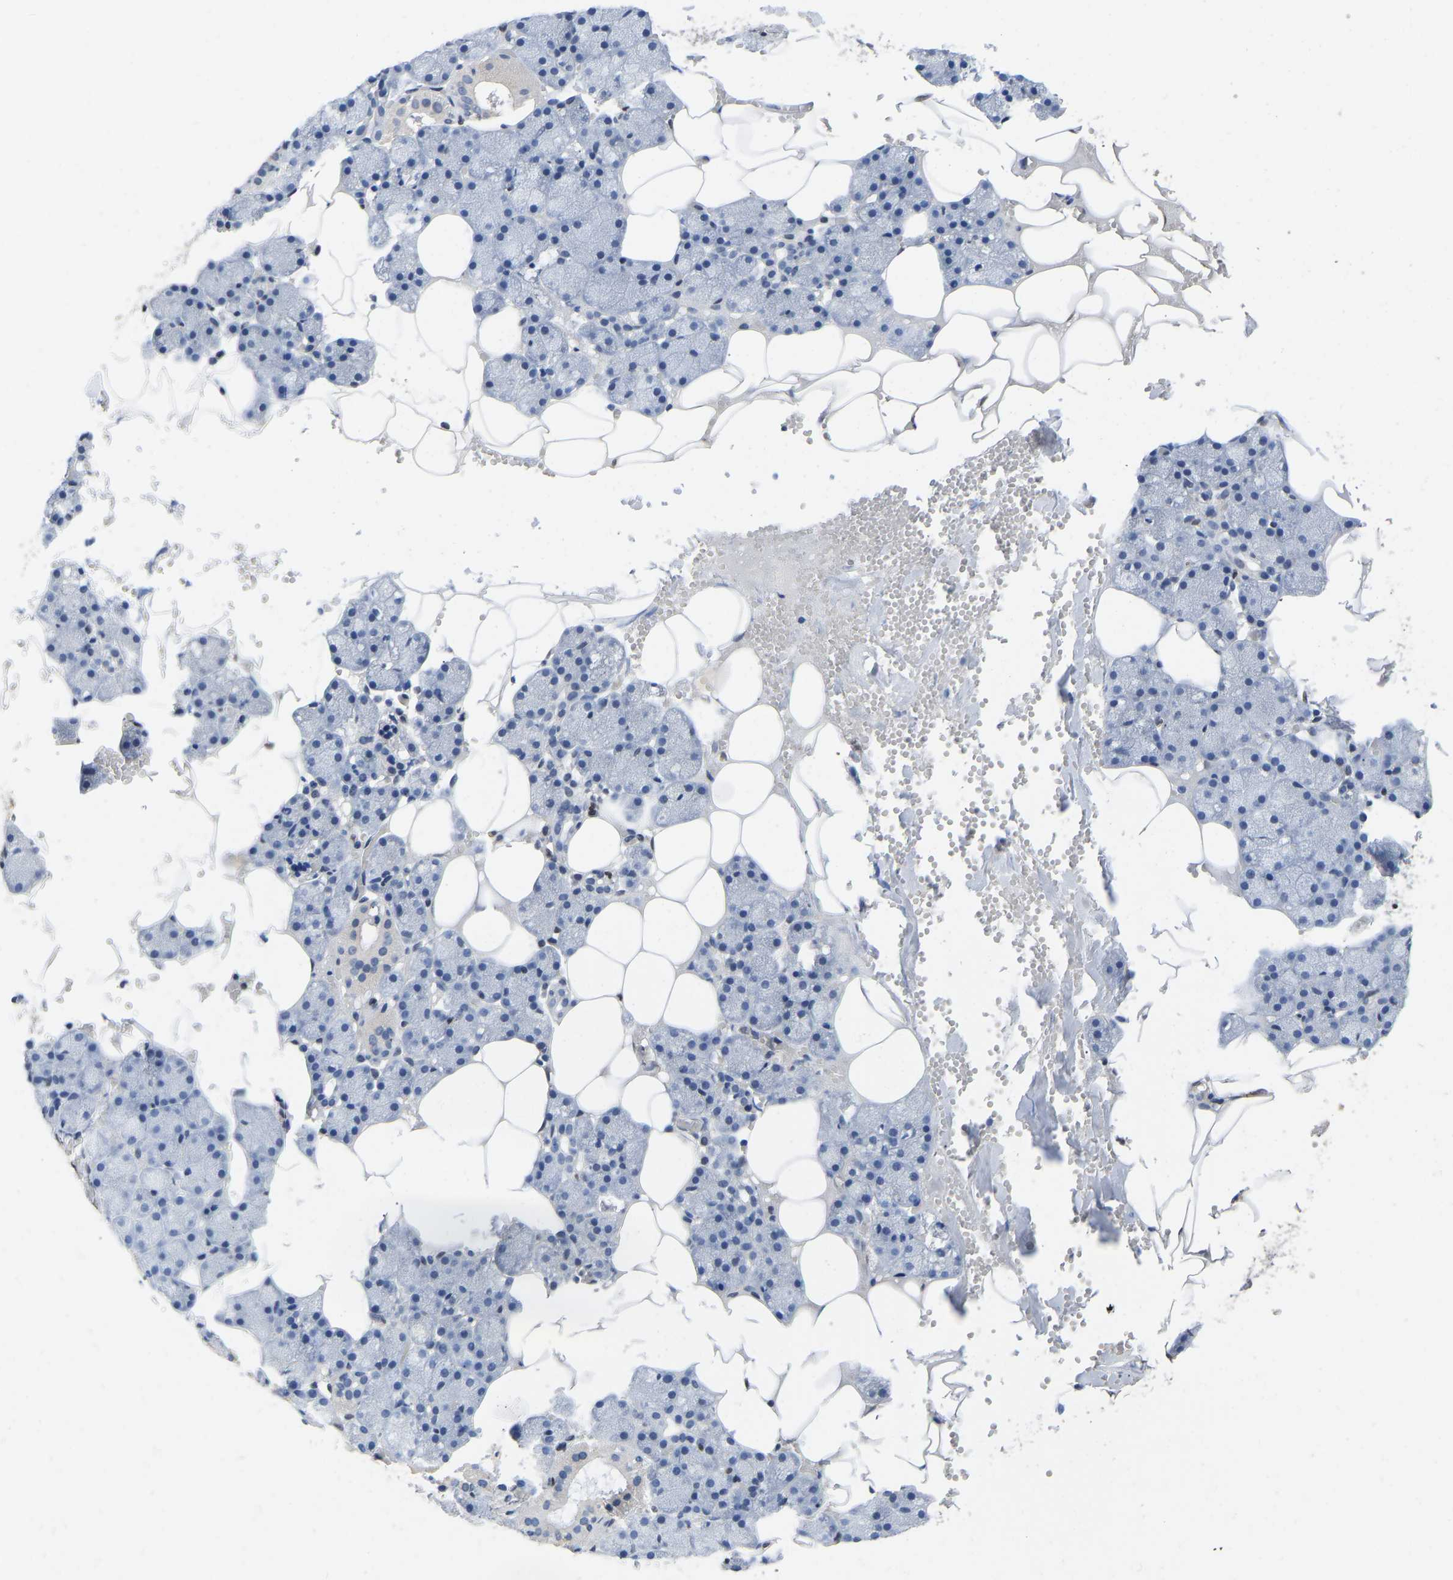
{"staining": {"intensity": "negative", "quantity": "none", "location": "none"}, "tissue": "salivary gland", "cell_type": "Glandular cells", "image_type": "normal", "snomed": [{"axis": "morphology", "description": "Normal tissue, NOS"}, {"axis": "topography", "description": "Salivary gland"}], "caption": "An immunohistochemistry histopathology image of benign salivary gland is shown. There is no staining in glandular cells of salivary gland.", "gene": "QKI", "patient": {"sex": "male", "age": 62}}